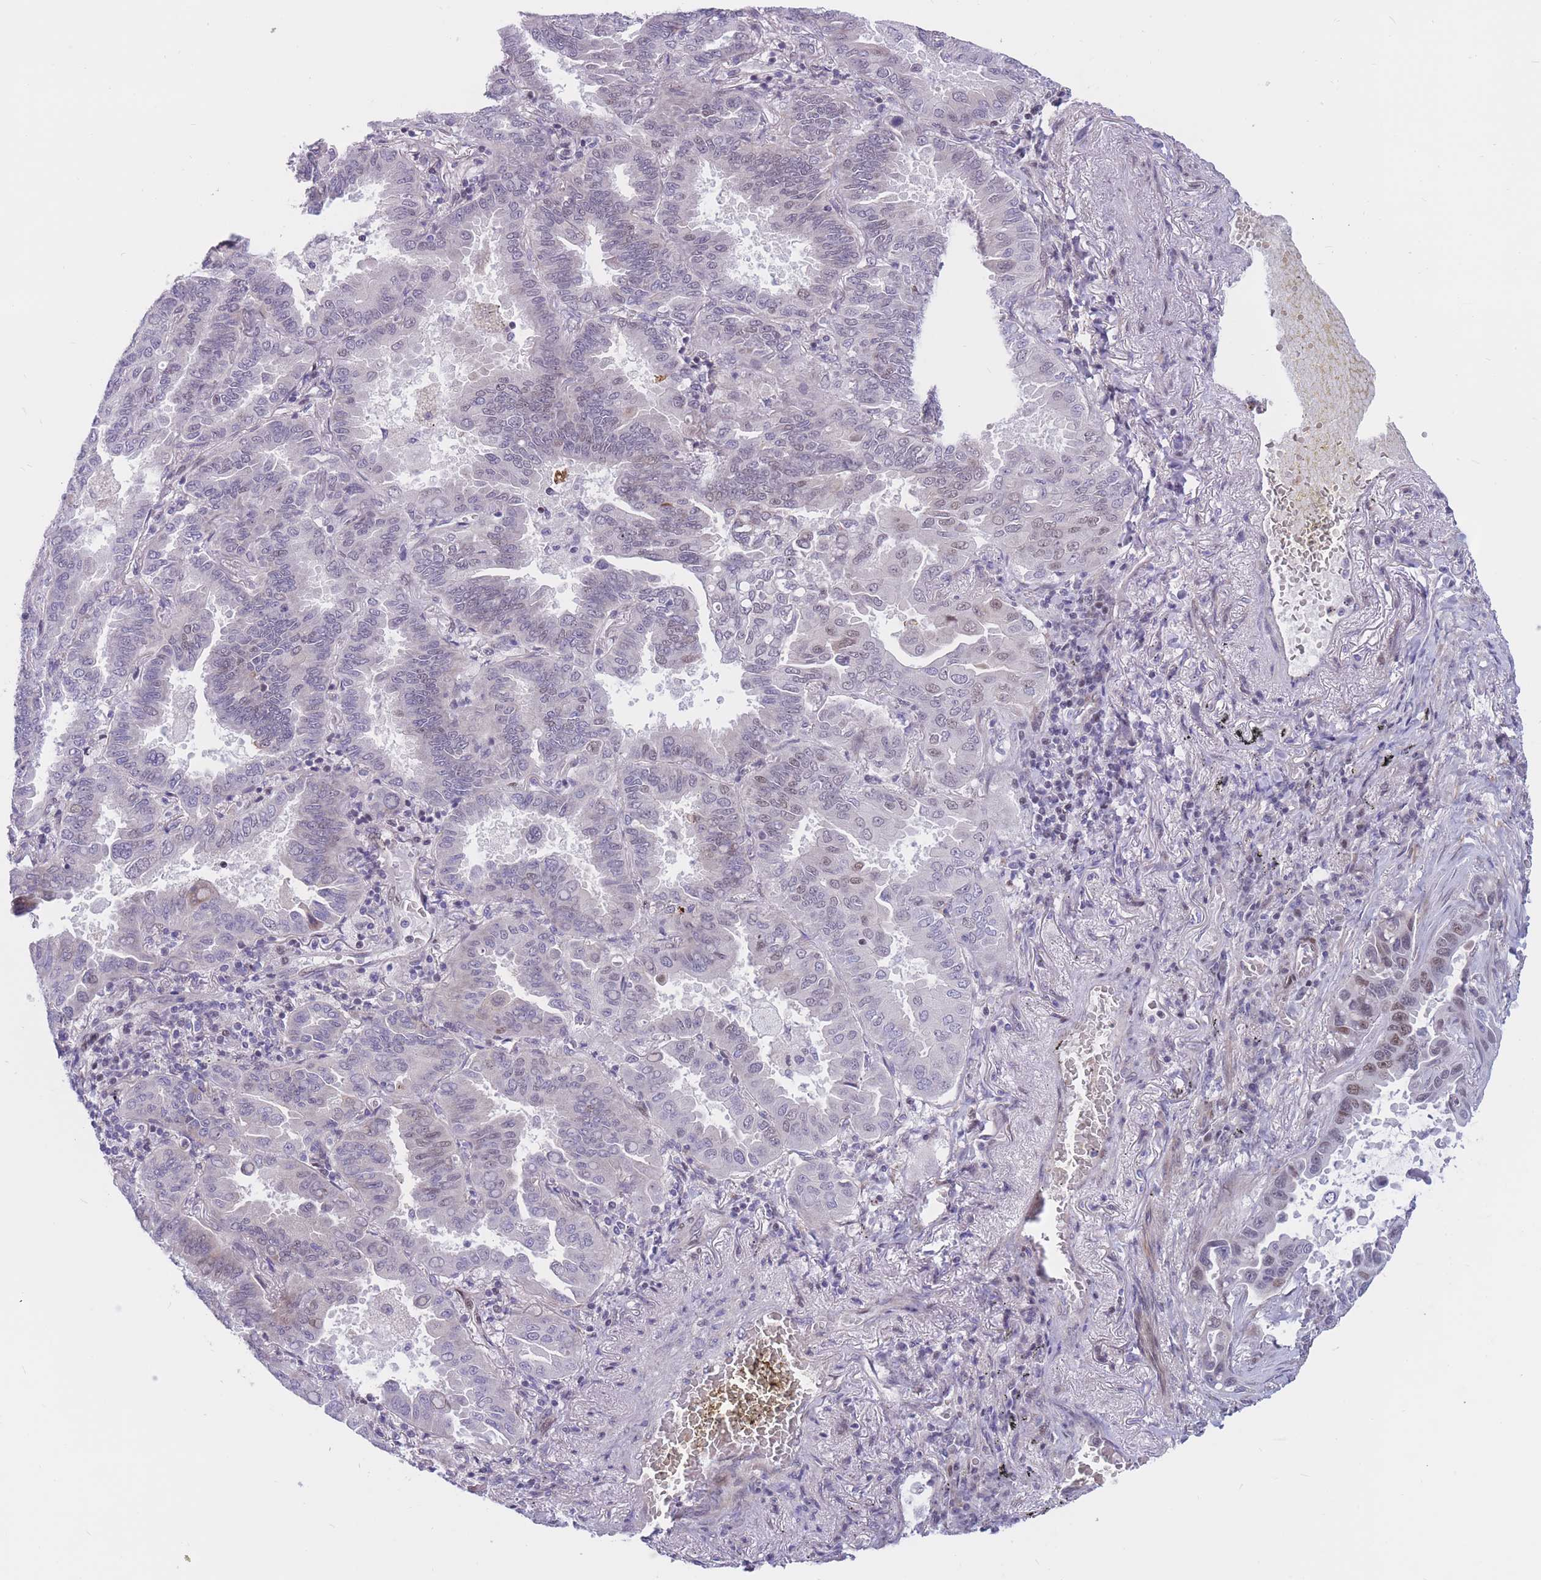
{"staining": {"intensity": "moderate", "quantity": "<25%", "location": "nuclear"}, "tissue": "lung cancer", "cell_type": "Tumor cells", "image_type": "cancer", "snomed": [{"axis": "morphology", "description": "Adenocarcinoma, NOS"}, {"axis": "topography", "description": "Lung"}], "caption": "Protein analysis of lung cancer (adenocarcinoma) tissue displays moderate nuclear expression in approximately <25% of tumor cells.", "gene": "BCL9L", "patient": {"sex": "male", "age": 64}}